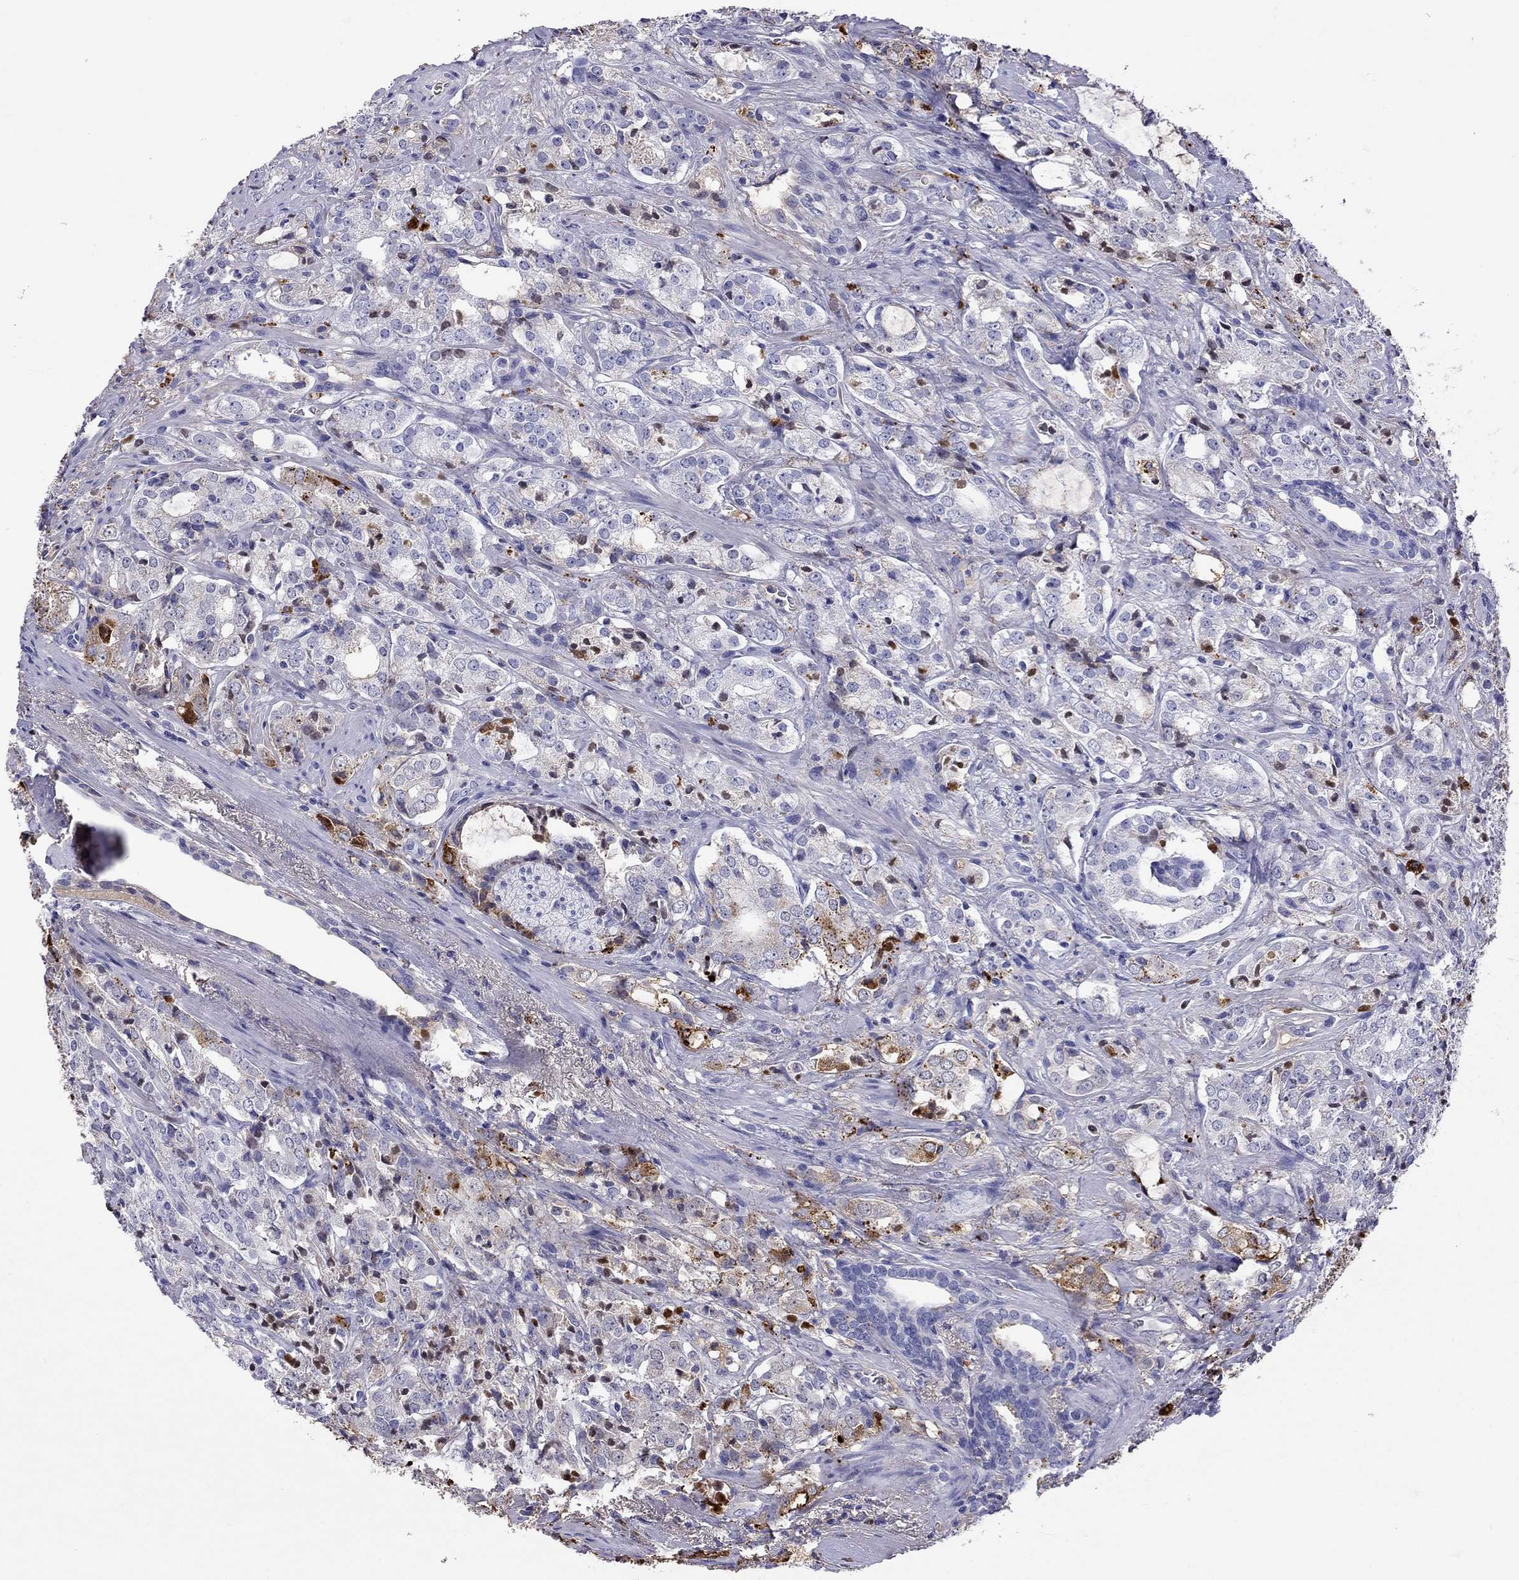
{"staining": {"intensity": "strong", "quantity": "<25%", "location": "cytoplasmic/membranous"}, "tissue": "prostate cancer", "cell_type": "Tumor cells", "image_type": "cancer", "snomed": [{"axis": "morphology", "description": "Adenocarcinoma, NOS"}, {"axis": "topography", "description": "Prostate"}], "caption": "Immunohistochemical staining of human prostate cancer (adenocarcinoma) demonstrates strong cytoplasmic/membranous protein expression in about <25% of tumor cells.", "gene": "SERPINA3", "patient": {"sex": "male", "age": 66}}